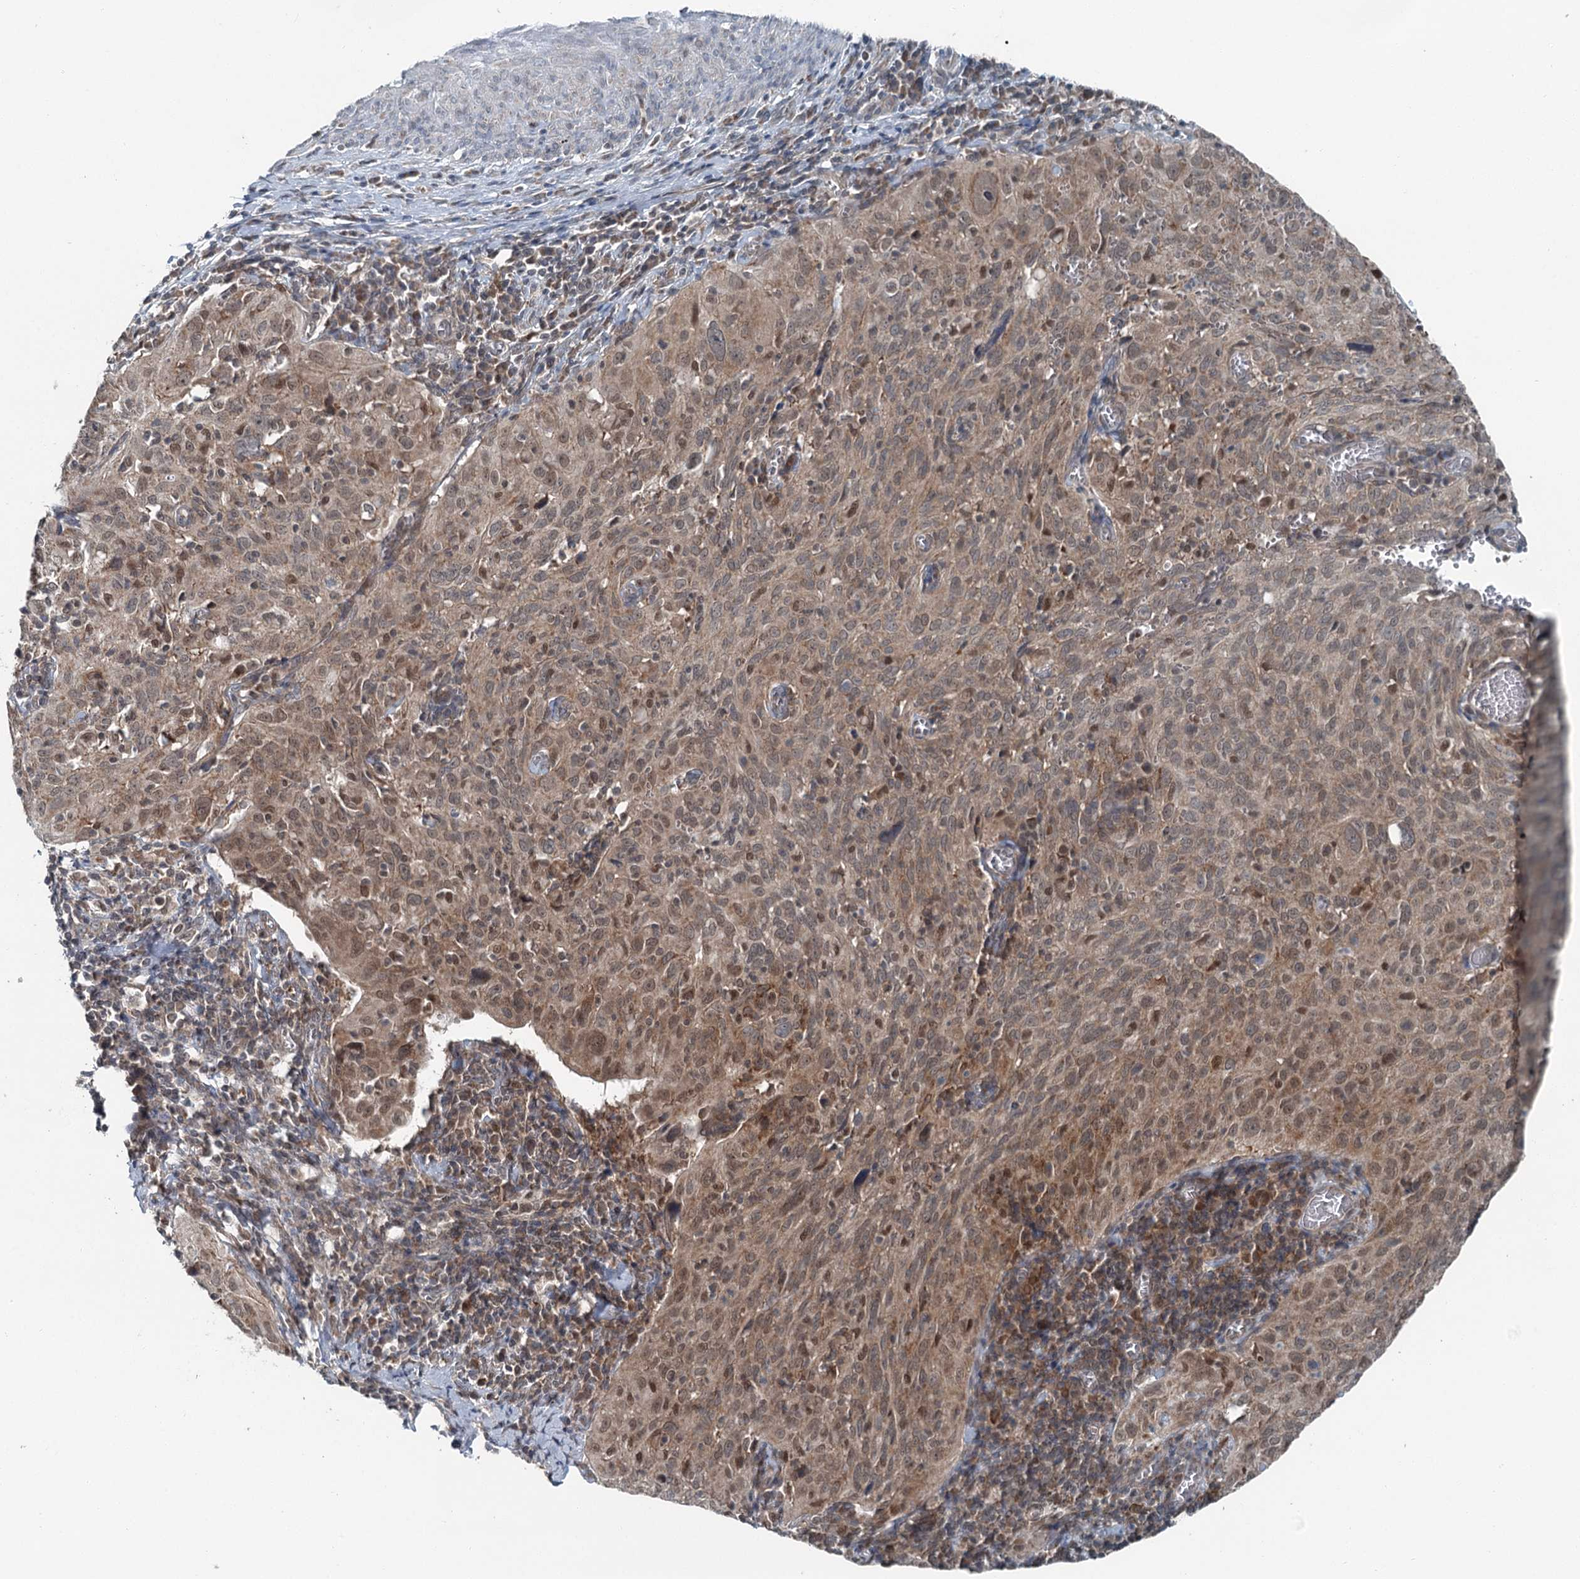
{"staining": {"intensity": "moderate", "quantity": "25%-75%", "location": "cytoplasmic/membranous,nuclear"}, "tissue": "cervical cancer", "cell_type": "Tumor cells", "image_type": "cancer", "snomed": [{"axis": "morphology", "description": "Squamous cell carcinoma, NOS"}, {"axis": "topography", "description": "Cervix"}], "caption": "Brown immunohistochemical staining in human squamous cell carcinoma (cervical) demonstrates moderate cytoplasmic/membranous and nuclear positivity in about 25%-75% of tumor cells.", "gene": "WAPL", "patient": {"sex": "female", "age": 31}}